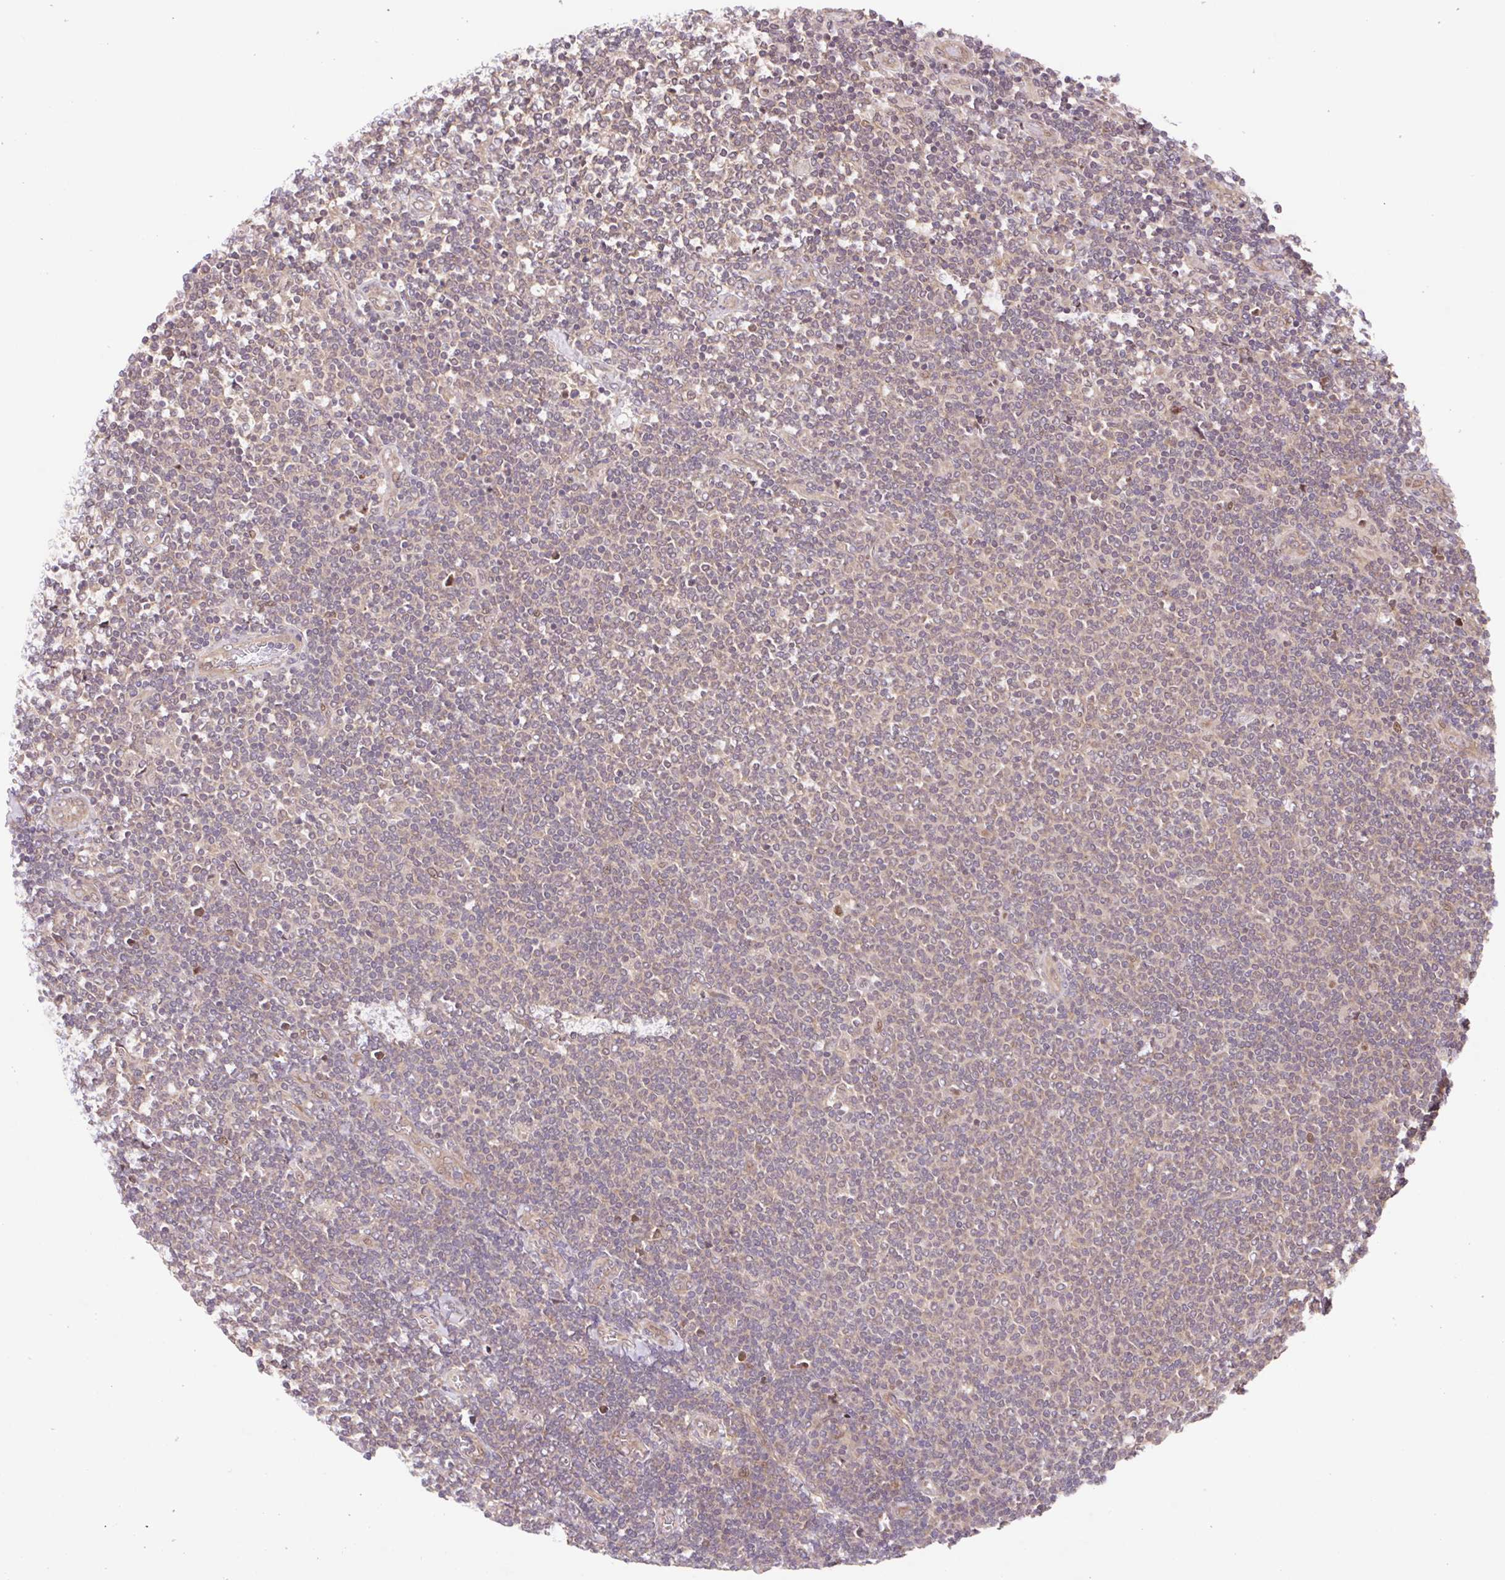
{"staining": {"intensity": "weak", "quantity": "25%-75%", "location": "cytoplasmic/membranous"}, "tissue": "lymphoma", "cell_type": "Tumor cells", "image_type": "cancer", "snomed": [{"axis": "morphology", "description": "Malignant lymphoma, non-Hodgkin's type, Low grade"}, {"axis": "topography", "description": "Lymph node"}], "caption": "Protein expression analysis of malignant lymphoma, non-Hodgkin's type (low-grade) reveals weak cytoplasmic/membranous expression in about 25%-75% of tumor cells. Immunohistochemistry (ihc) stains the protein of interest in brown and the nuclei are stained blue.", "gene": "HFE", "patient": {"sex": "male", "age": 52}}